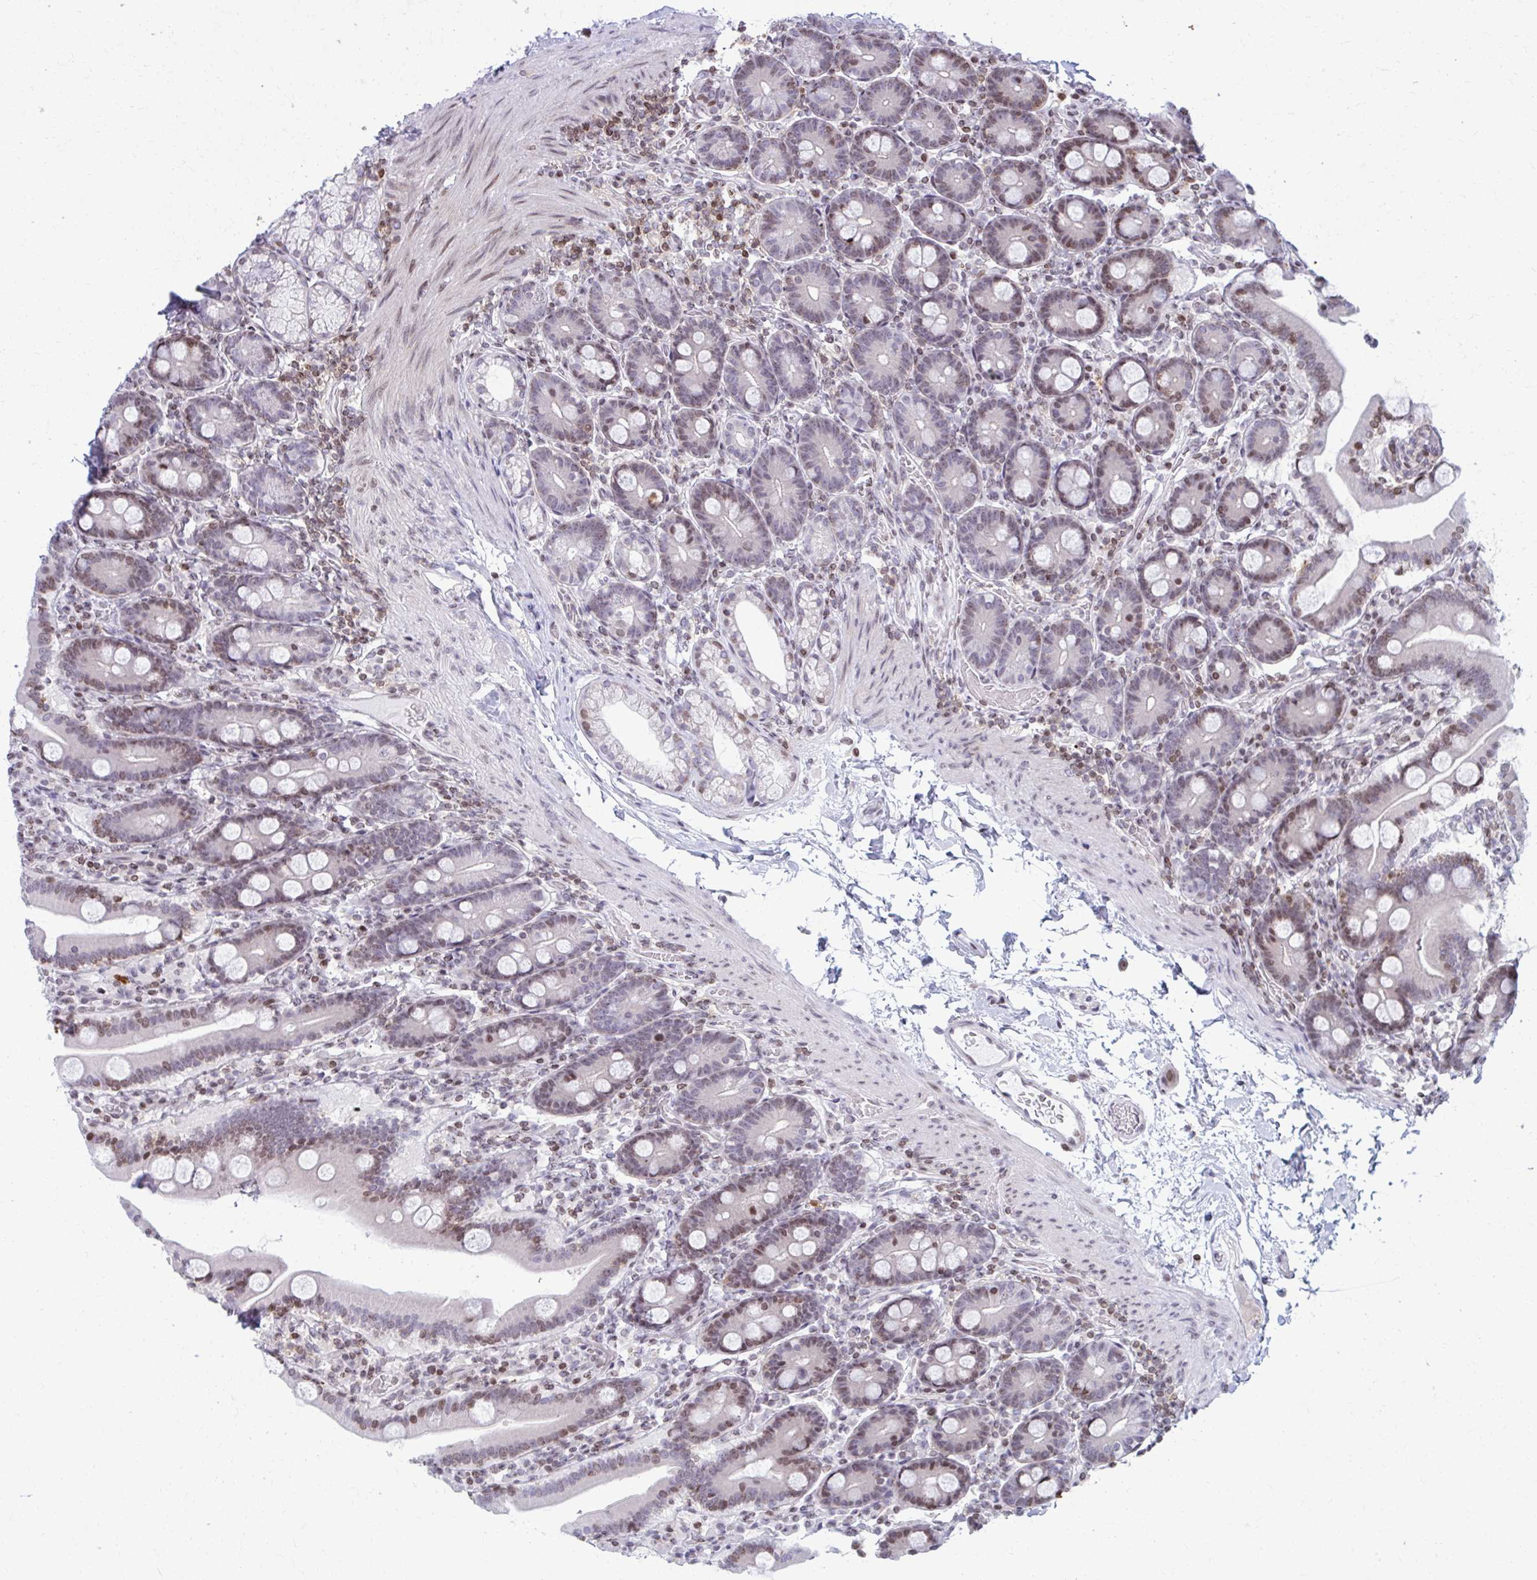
{"staining": {"intensity": "moderate", "quantity": ">75%", "location": "nuclear"}, "tissue": "duodenum", "cell_type": "Glandular cells", "image_type": "normal", "snomed": [{"axis": "morphology", "description": "Normal tissue, NOS"}, {"axis": "topography", "description": "Duodenum"}], "caption": "Protein expression analysis of benign human duodenum reveals moderate nuclear positivity in approximately >75% of glandular cells. Immunohistochemistry (ihc) stains the protein in brown and the nuclei are stained blue.", "gene": "AP5M1", "patient": {"sex": "male", "age": 55}}